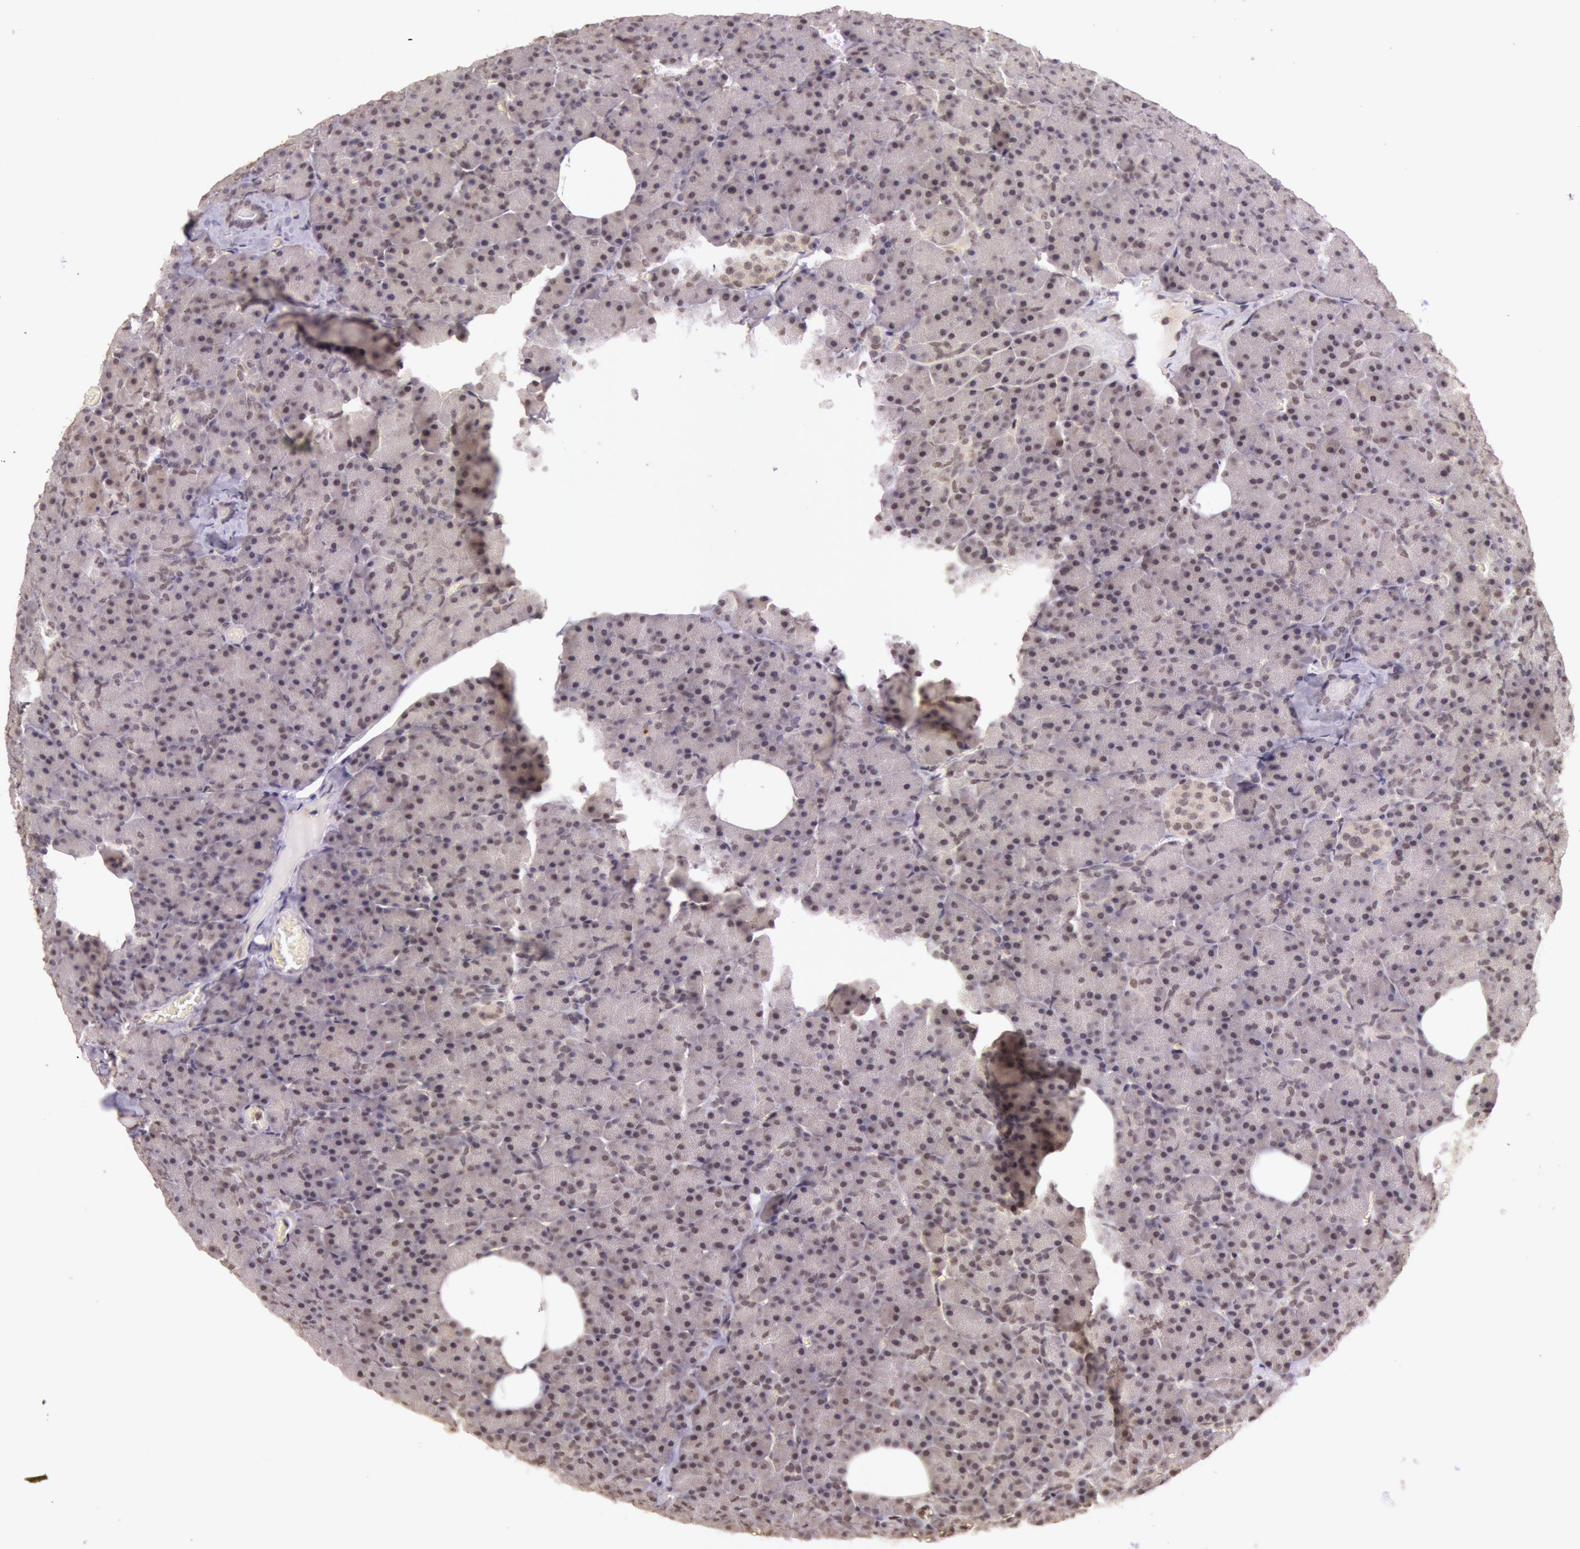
{"staining": {"intensity": "weak", "quantity": "25%-75%", "location": "nuclear"}, "tissue": "pancreas", "cell_type": "Exocrine glandular cells", "image_type": "normal", "snomed": [{"axis": "morphology", "description": "Normal tissue, NOS"}, {"axis": "topography", "description": "Pancreas"}], "caption": "Benign pancreas shows weak nuclear staining in approximately 25%-75% of exocrine glandular cells.", "gene": "RTL10", "patient": {"sex": "female", "age": 35}}